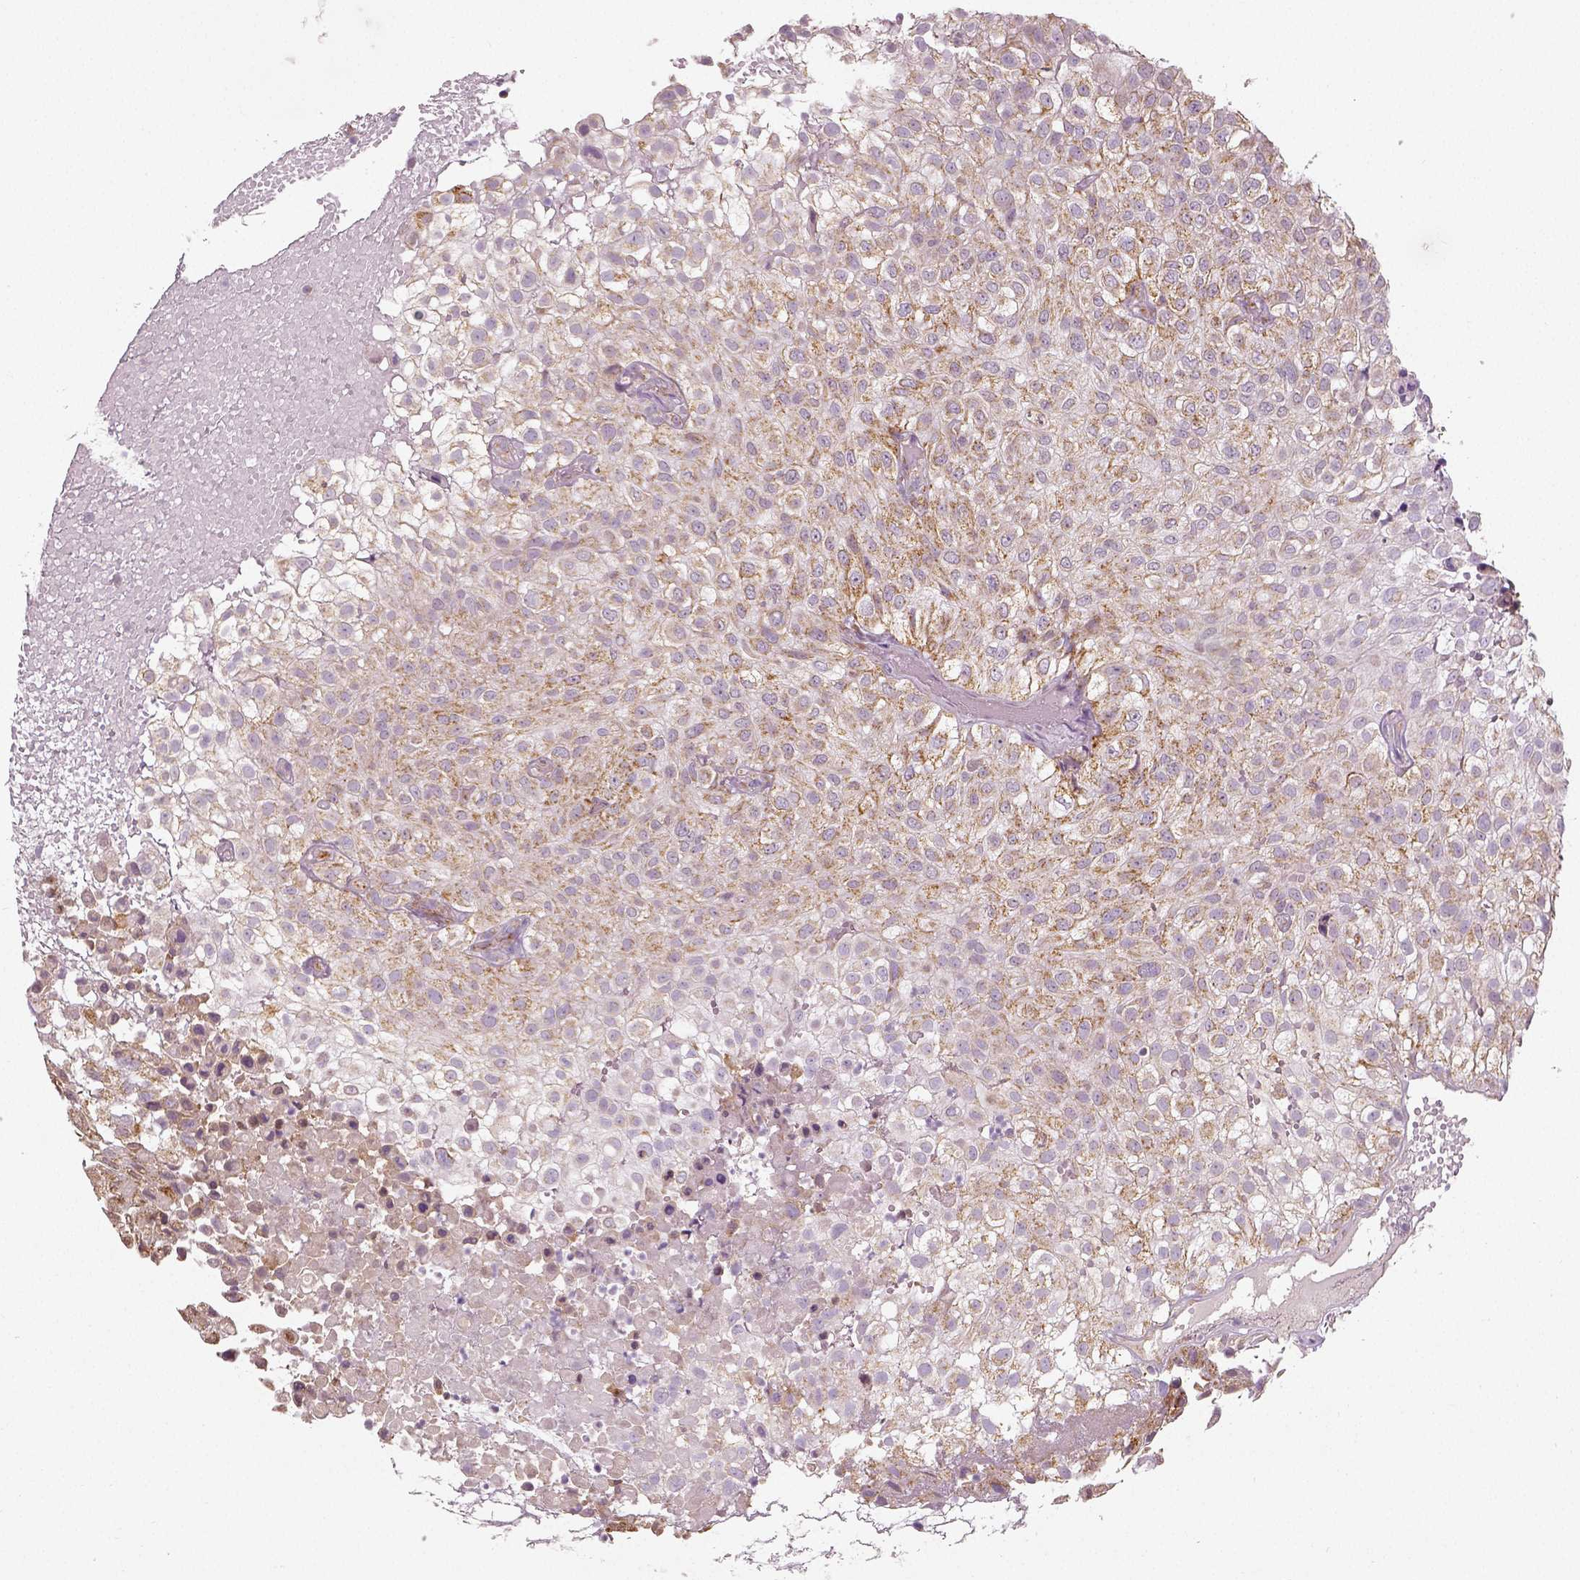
{"staining": {"intensity": "moderate", "quantity": ">75%", "location": "cytoplasmic/membranous"}, "tissue": "urothelial cancer", "cell_type": "Tumor cells", "image_type": "cancer", "snomed": [{"axis": "morphology", "description": "Urothelial carcinoma, High grade"}, {"axis": "topography", "description": "Urinary bladder"}], "caption": "The image exhibits immunohistochemical staining of urothelial cancer. There is moderate cytoplasmic/membranous expression is present in about >75% of tumor cells.", "gene": "PGAM5", "patient": {"sex": "male", "age": 56}}